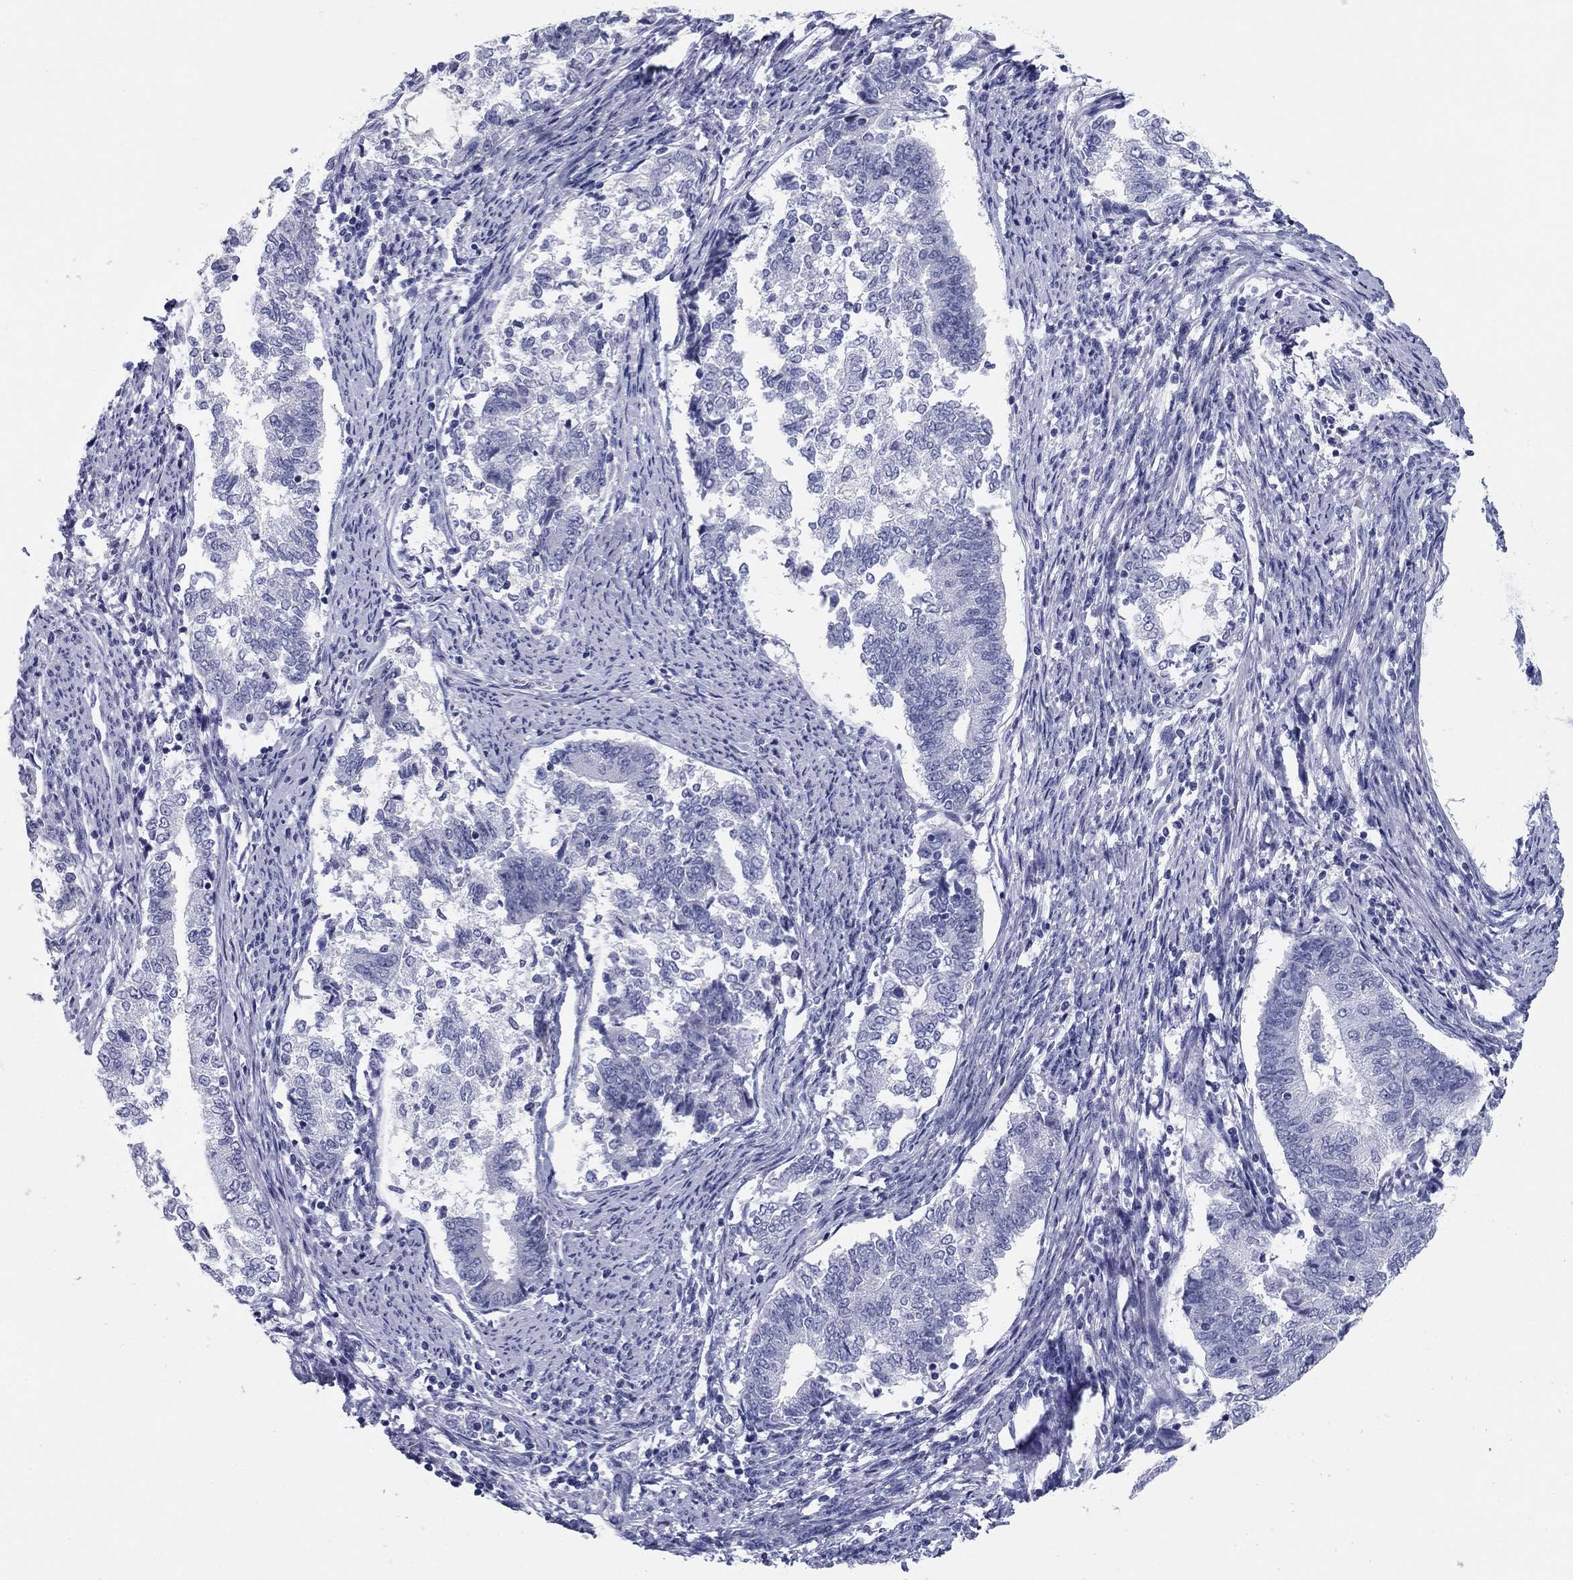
{"staining": {"intensity": "negative", "quantity": "none", "location": "none"}, "tissue": "endometrial cancer", "cell_type": "Tumor cells", "image_type": "cancer", "snomed": [{"axis": "morphology", "description": "Adenocarcinoma, NOS"}, {"axis": "topography", "description": "Endometrium"}], "caption": "DAB (3,3'-diaminobenzidine) immunohistochemical staining of endometrial adenocarcinoma displays no significant positivity in tumor cells.", "gene": "KCNH1", "patient": {"sex": "female", "age": 65}}